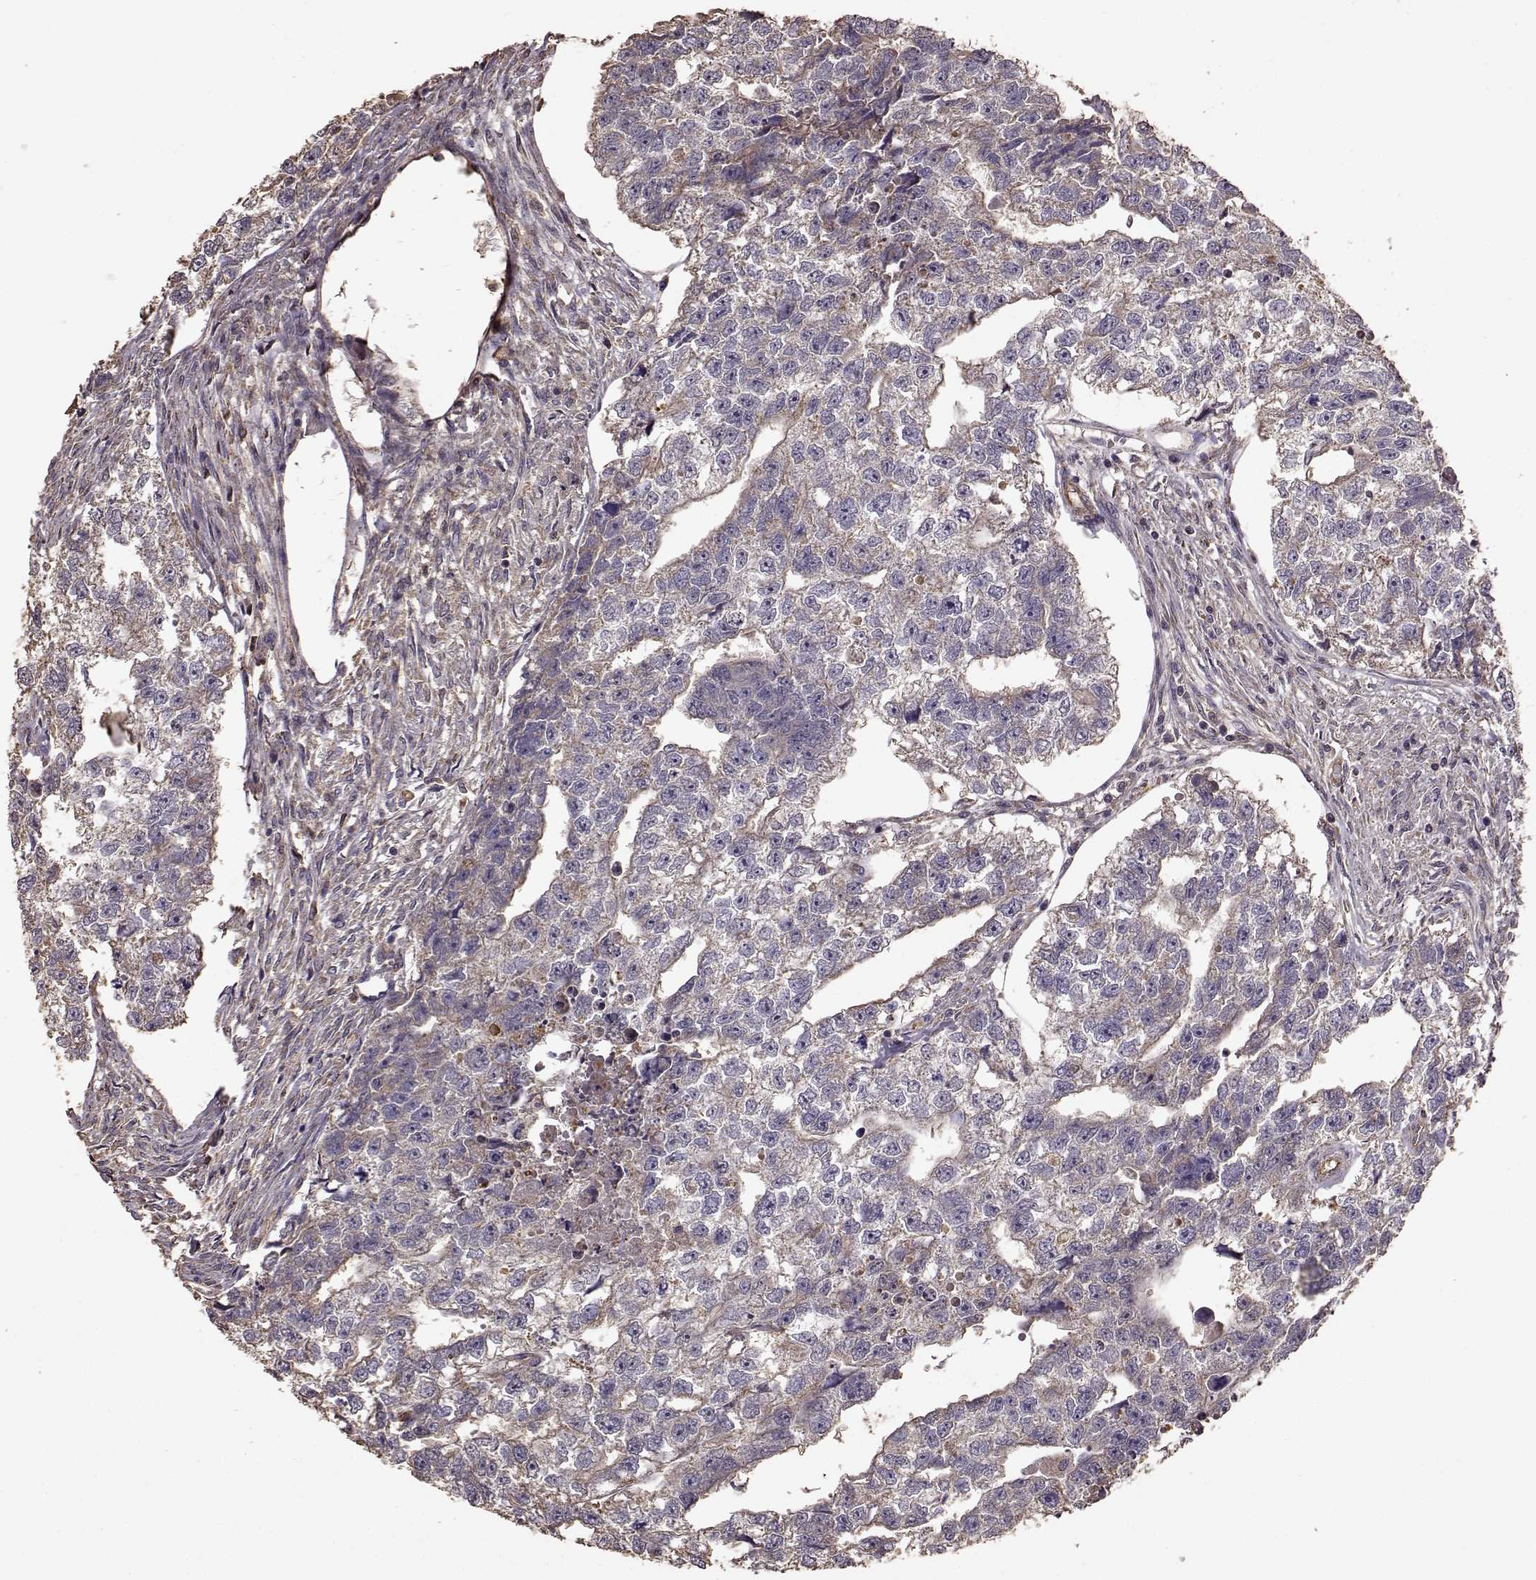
{"staining": {"intensity": "weak", "quantity": "25%-75%", "location": "cytoplasmic/membranous"}, "tissue": "testis cancer", "cell_type": "Tumor cells", "image_type": "cancer", "snomed": [{"axis": "morphology", "description": "Carcinoma, Embryonal, NOS"}, {"axis": "morphology", "description": "Teratoma, malignant, NOS"}, {"axis": "topography", "description": "Testis"}], "caption": "This photomicrograph demonstrates IHC staining of teratoma (malignant) (testis), with low weak cytoplasmic/membranous positivity in about 25%-75% of tumor cells.", "gene": "PTGES2", "patient": {"sex": "male", "age": 44}}